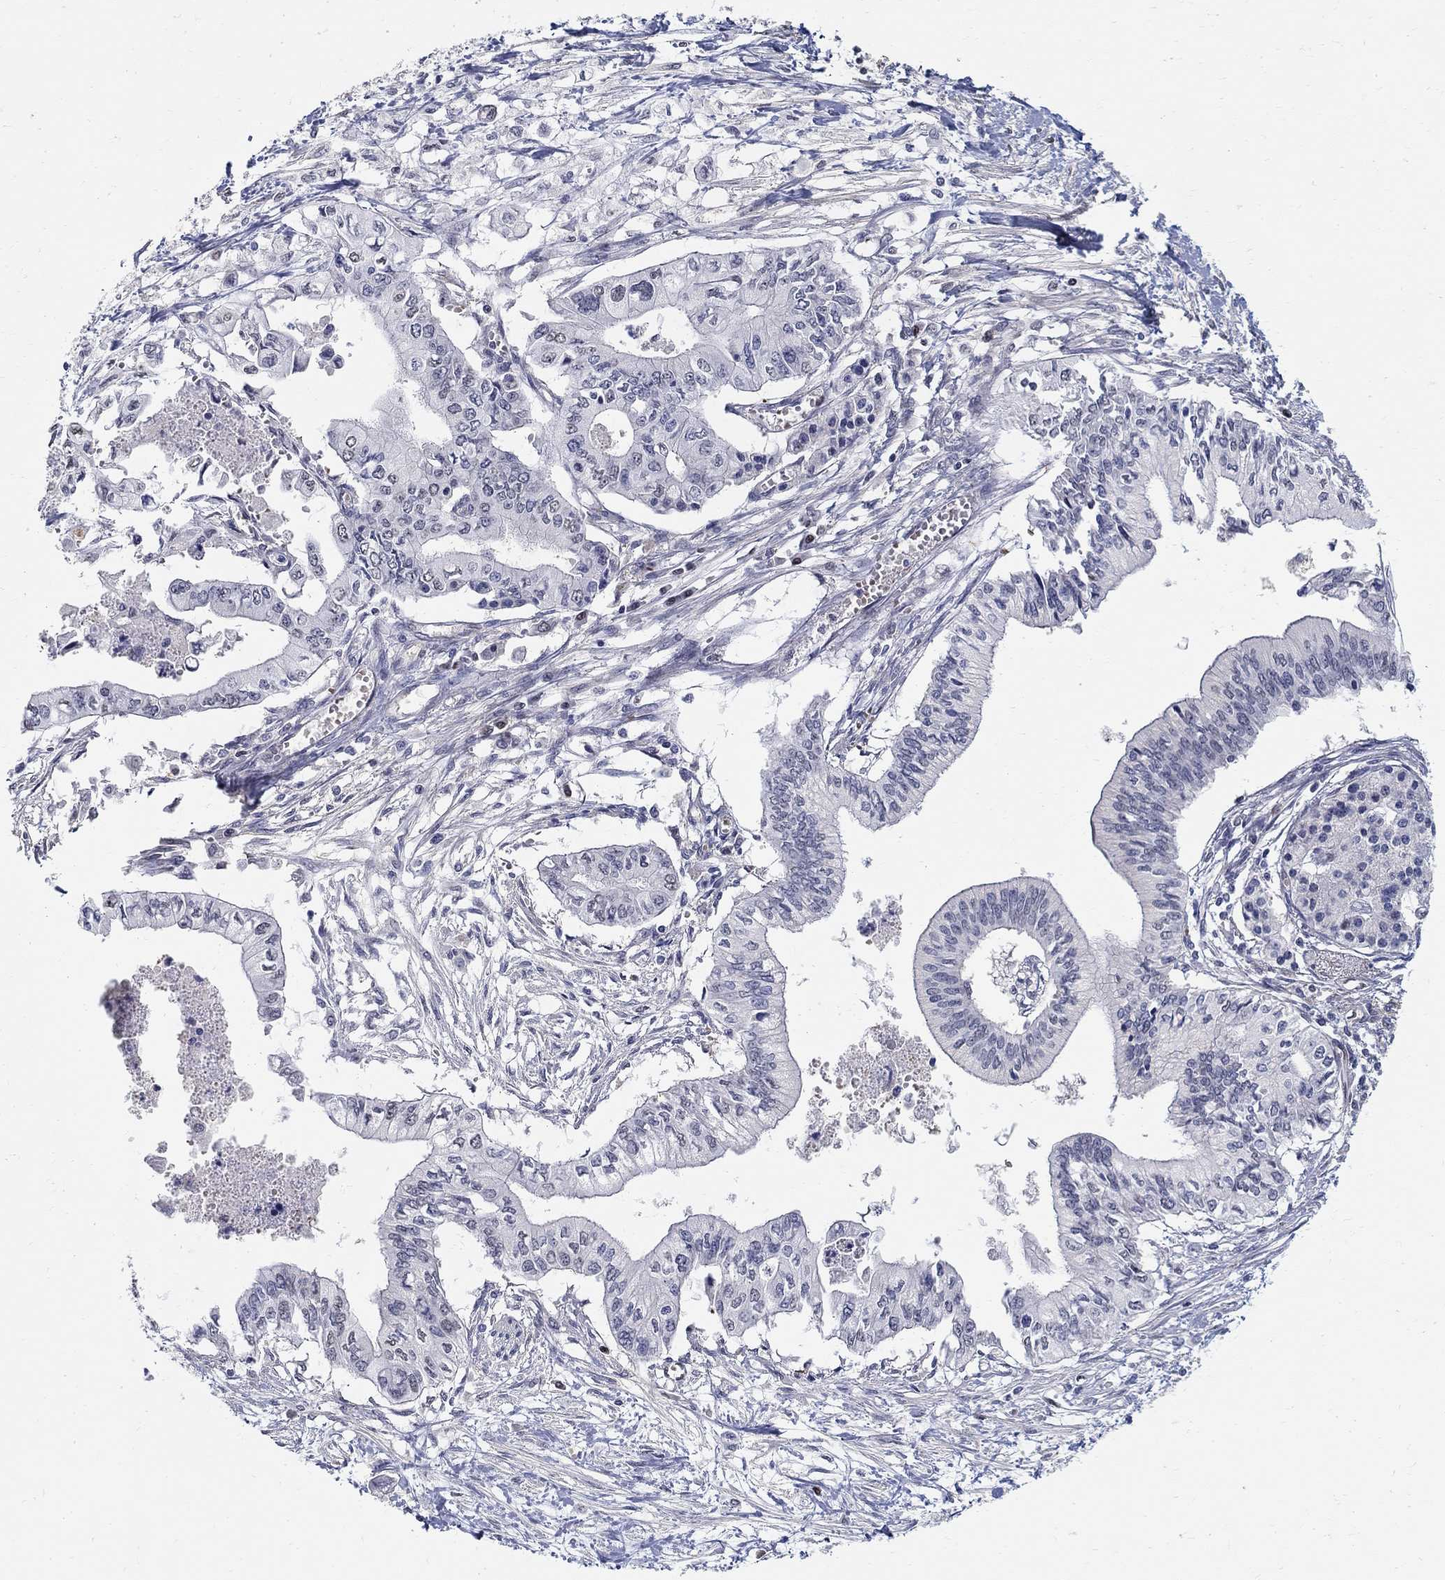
{"staining": {"intensity": "negative", "quantity": "none", "location": "none"}, "tissue": "pancreatic cancer", "cell_type": "Tumor cells", "image_type": "cancer", "snomed": [{"axis": "morphology", "description": "Adenocarcinoma, NOS"}, {"axis": "topography", "description": "Pancreas"}], "caption": "The IHC image has no significant expression in tumor cells of adenocarcinoma (pancreatic) tissue. (Immunohistochemistry, brightfield microscopy, high magnification).", "gene": "C16orf46", "patient": {"sex": "female", "age": 61}}